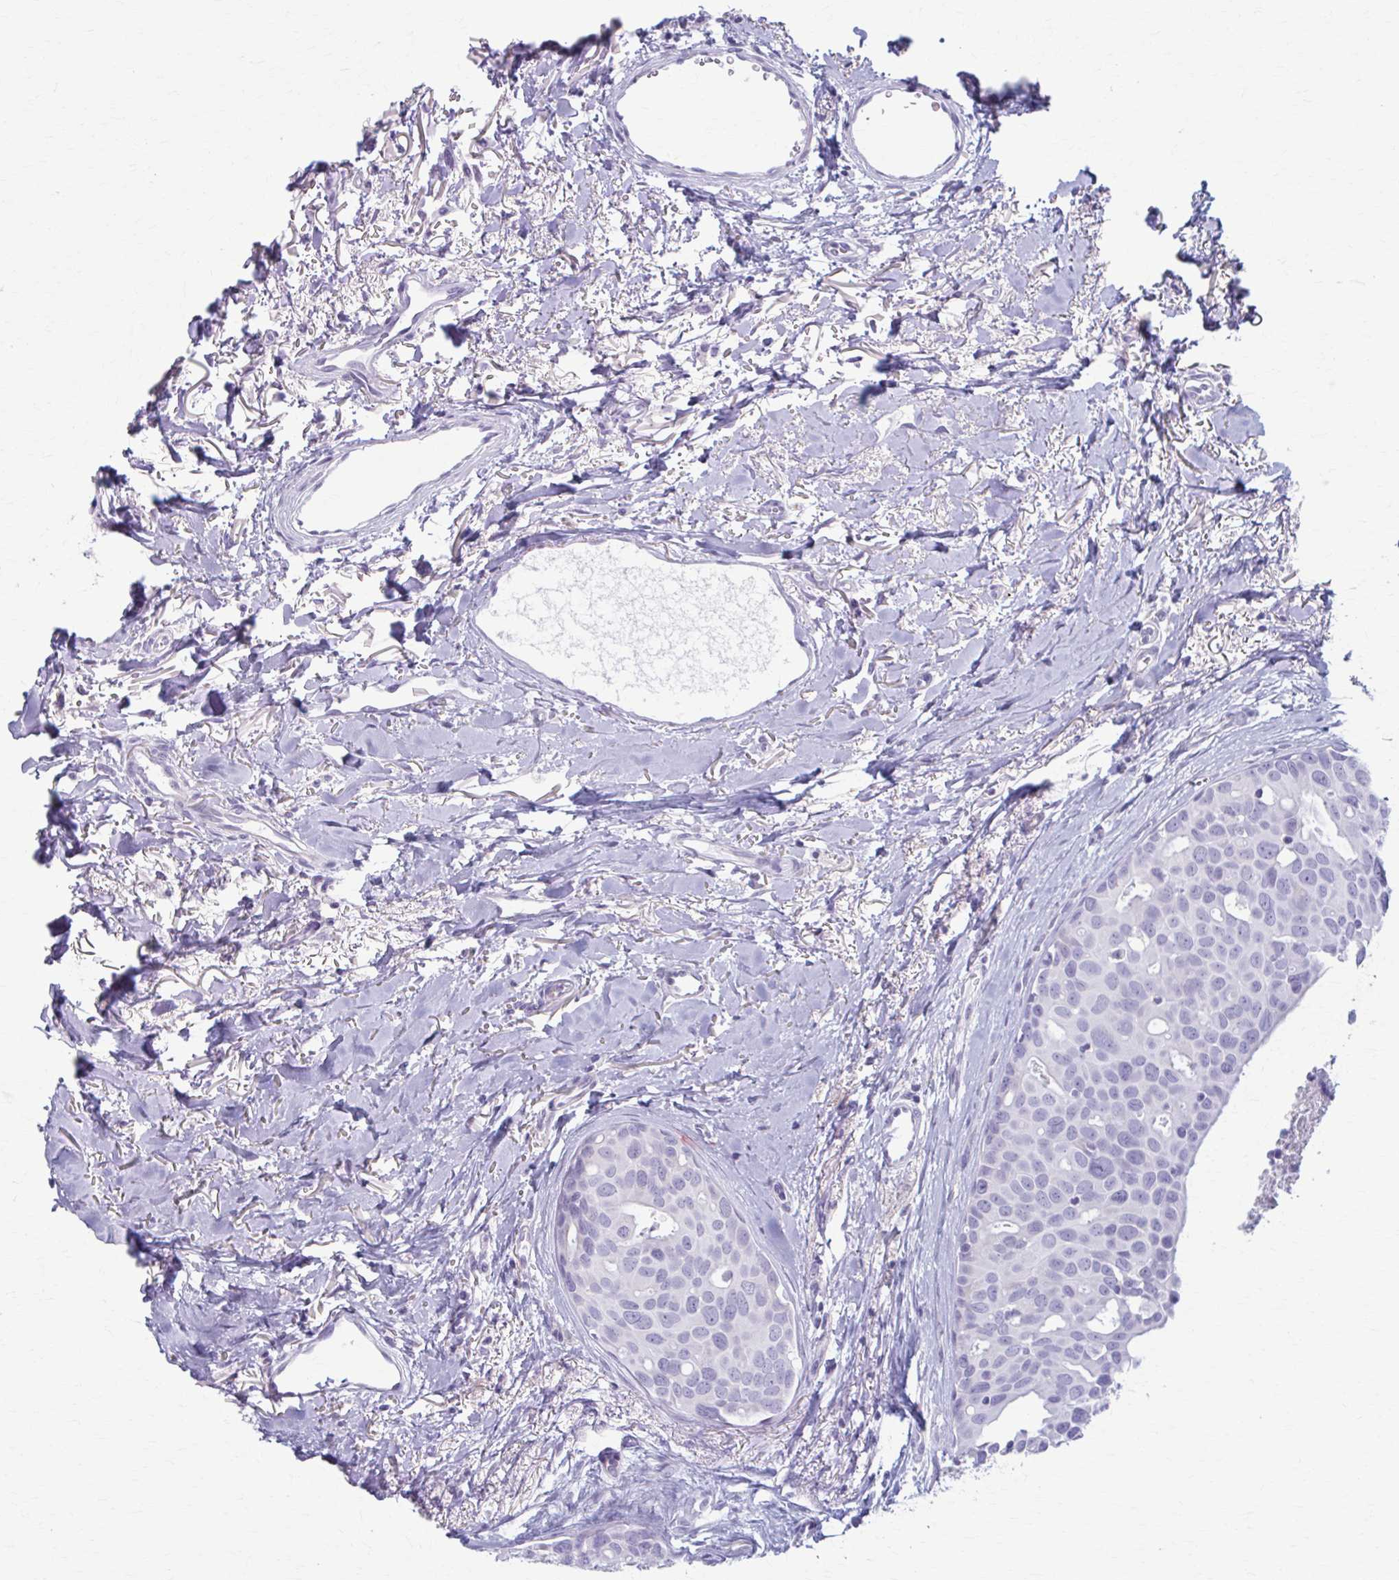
{"staining": {"intensity": "negative", "quantity": "none", "location": "none"}, "tissue": "breast cancer", "cell_type": "Tumor cells", "image_type": "cancer", "snomed": [{"axis": "morphology", "description": "Duct carcinoma"}, {"axis": "topography", "description": "Breast"}], "caption": "Breast cancer was stained to show a protein in brown. There is no significant staining in tumor cells.", "gene": "LDLRAP1", "patient": {"sex": "female", "age": 54}}